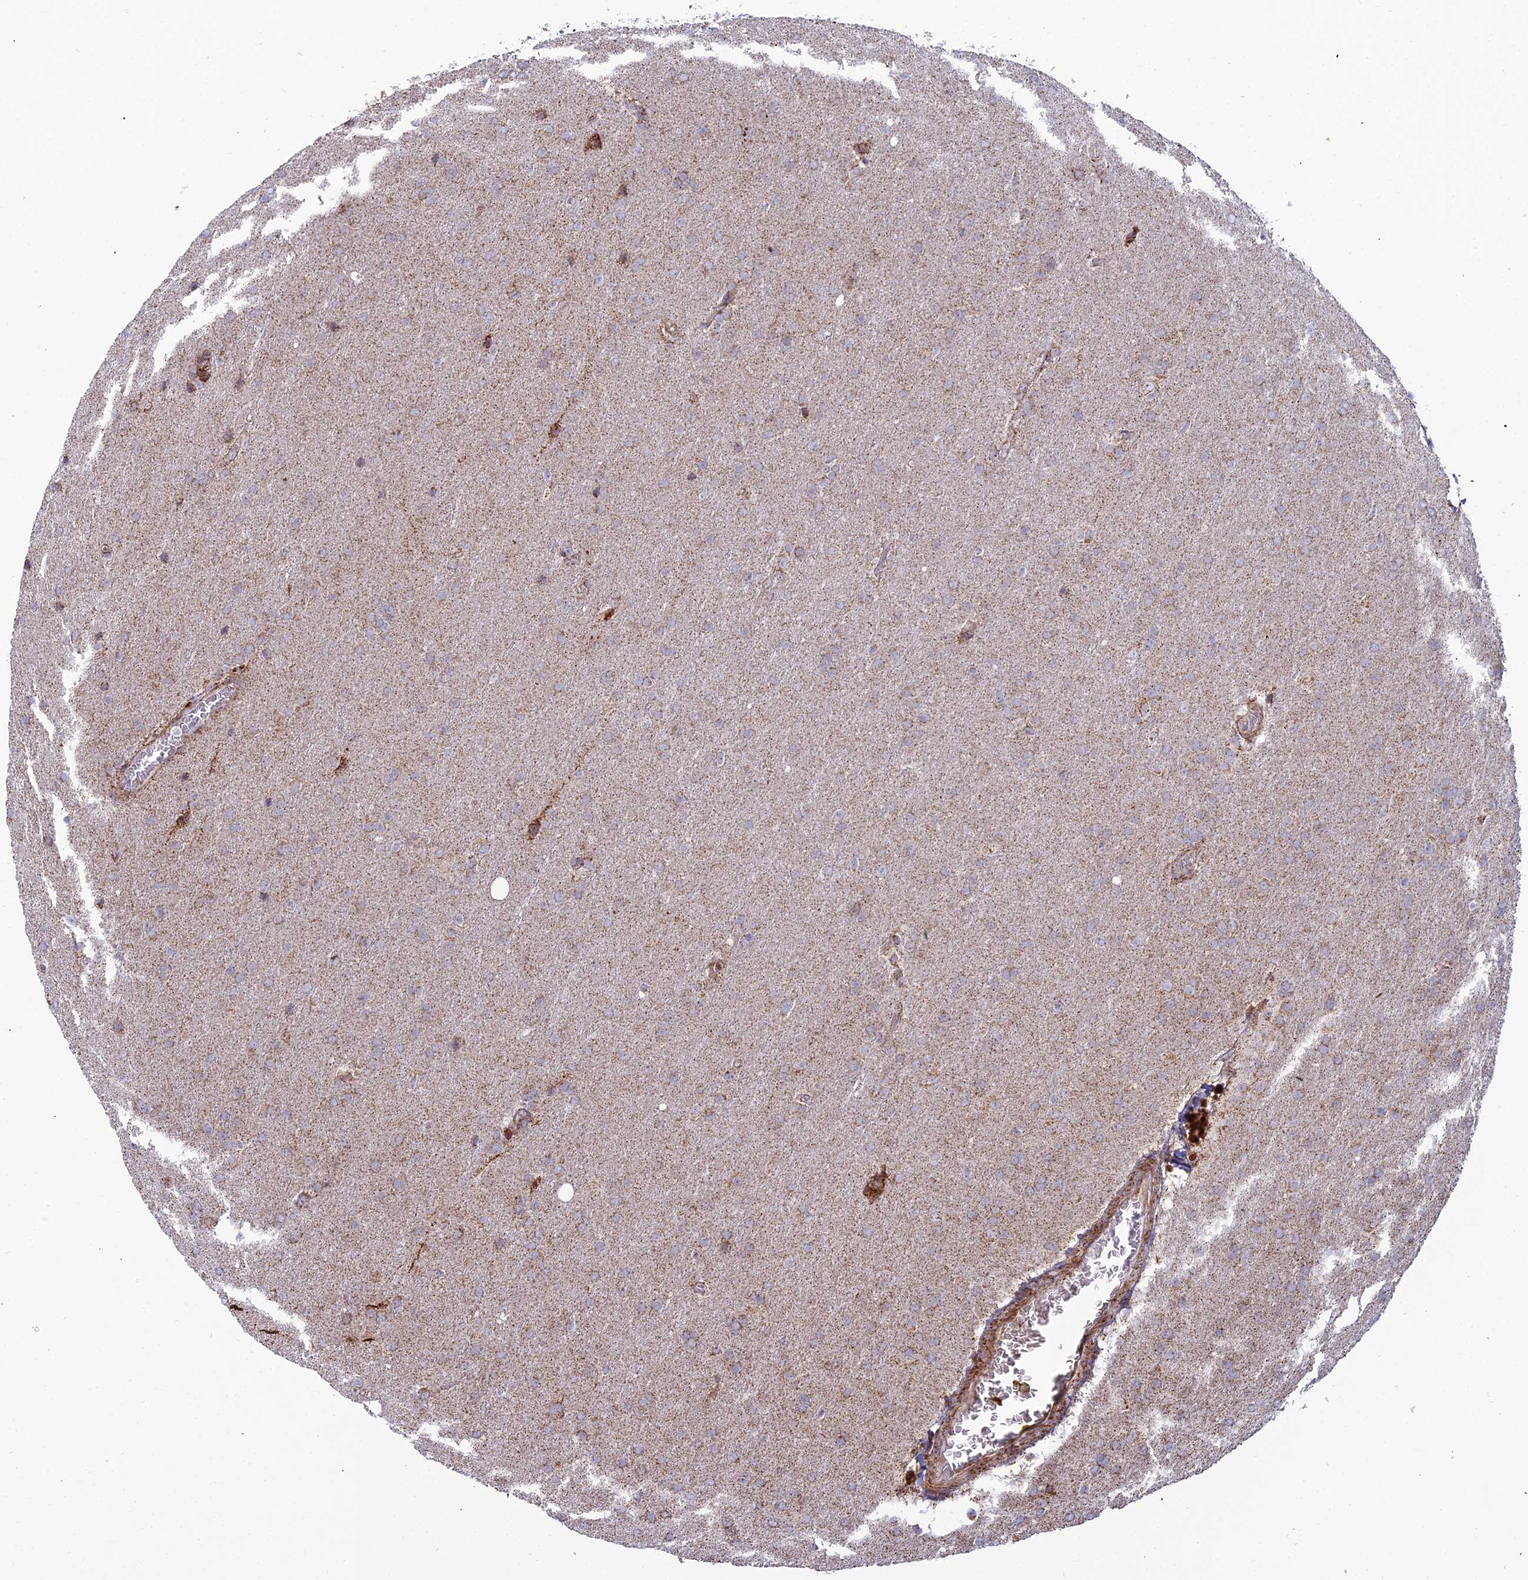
{"staining": {"intensity": "weak", "quantity": ">75%", "location": "cytoplasmic/membranous"}, "tissue": "glioma", "cell_type": "Tumor cells", "image_type": "cancer", "snomed": [{"axis": "morphology", "description": "Glioma, malignant, Low grade"}, {"axis": "topography", "description": "Brain"}], "caption": "There is low levels of weak cytoplasmic/membranous expression in tumor cells of glioma, as demonstrated by immunohistochemical staining (brown color).", "gene": "SLC35F4", "patient": {"sex": "female", "age": 32}}